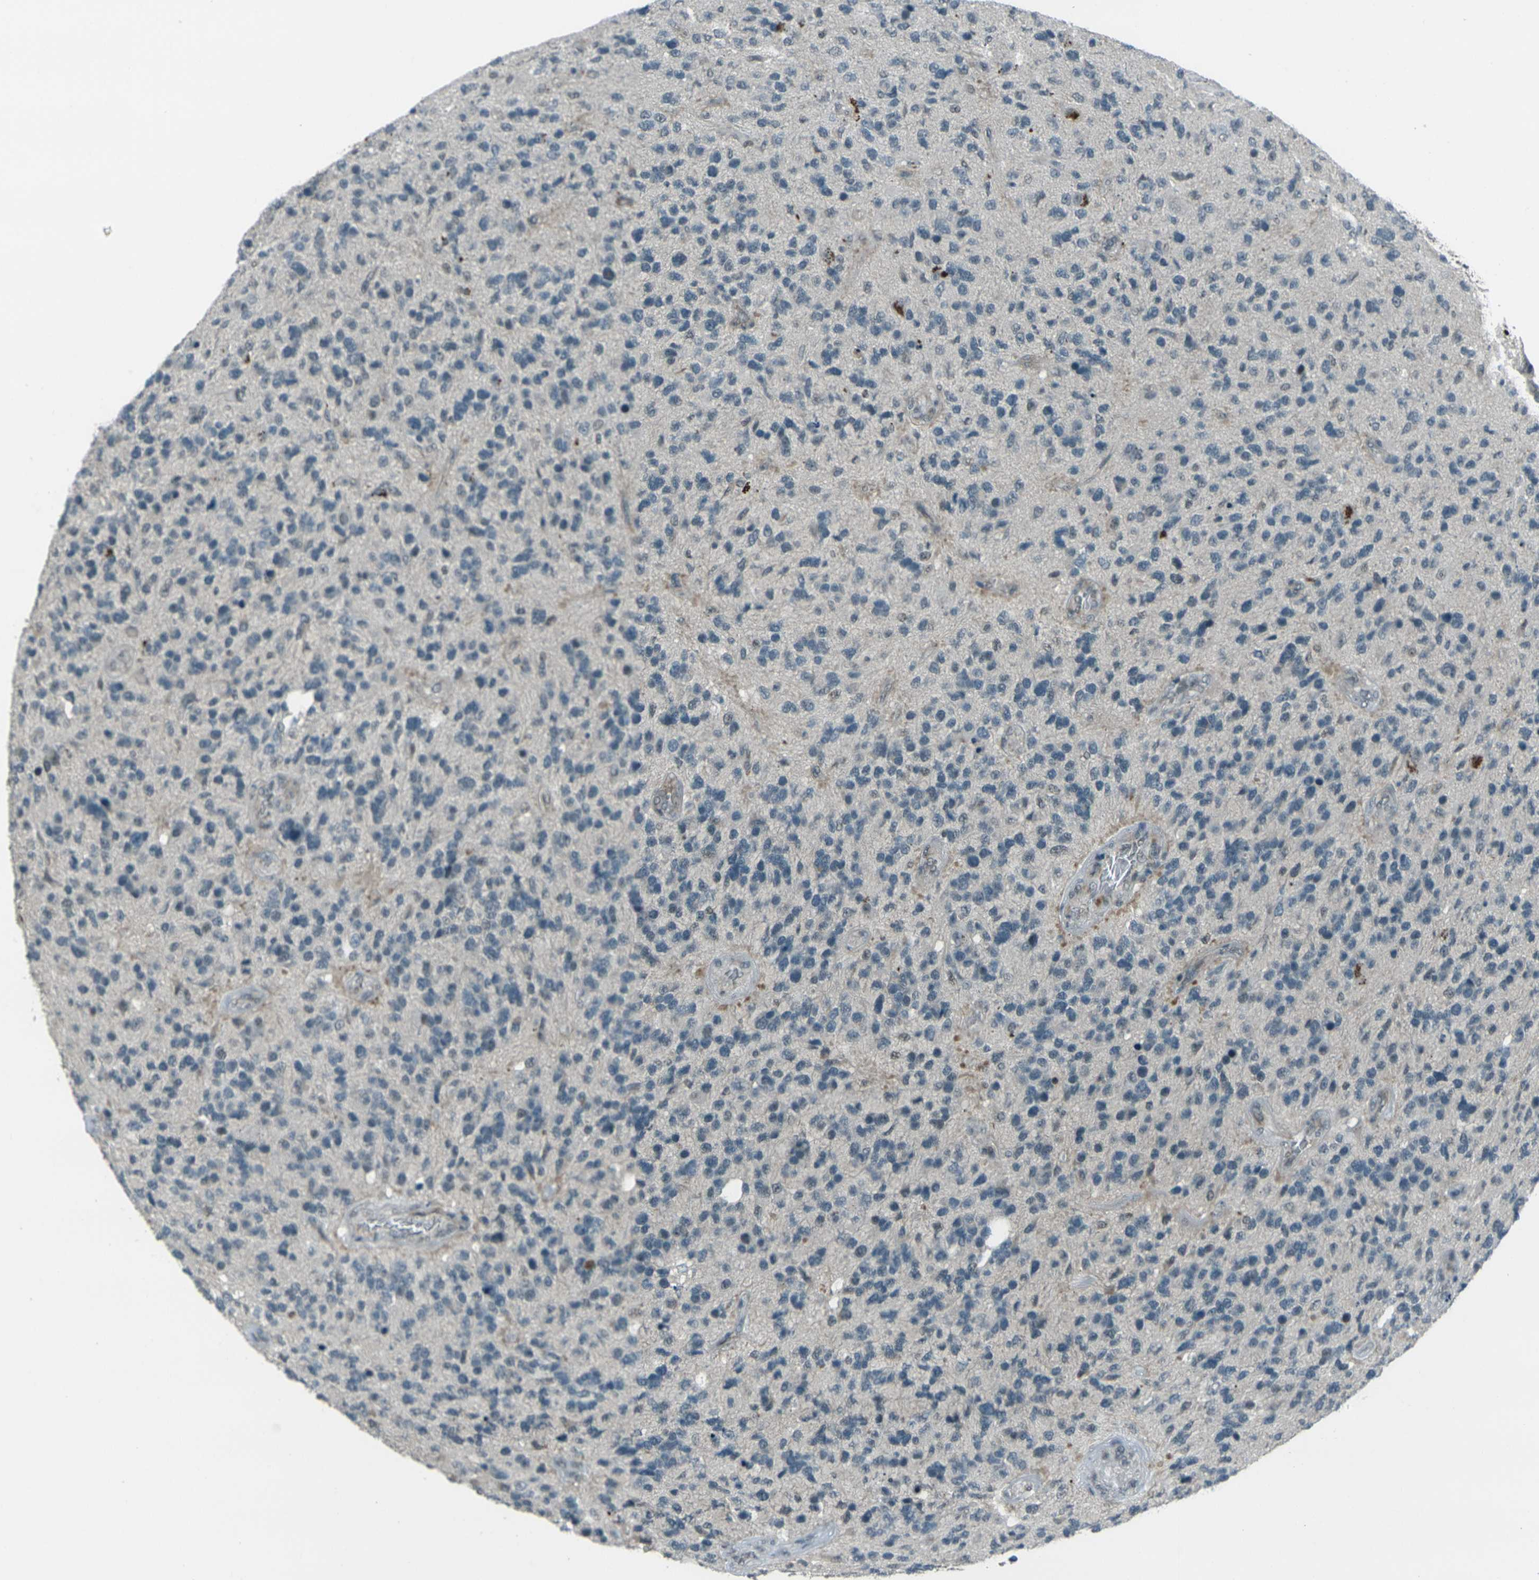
{"staining": {"intensity": "negative", "quantity": "none", "location": "none"}, "tissue": "glioma", "cell_type": "Tumor cells", "image_type": "cancer", "snomed": [{"axis": "morphology", "description": "Glioma, malignant, High grade"}, {"axis": "topography", "description": "Brain"}], "caption": "High power microscopy image of an immunohistochemistry (IHC) histopathology image of glioma, revealing no significant positivity in tumor cells.", "gene": "GPR19", "patient": {"sex": "female", "age": 58}}